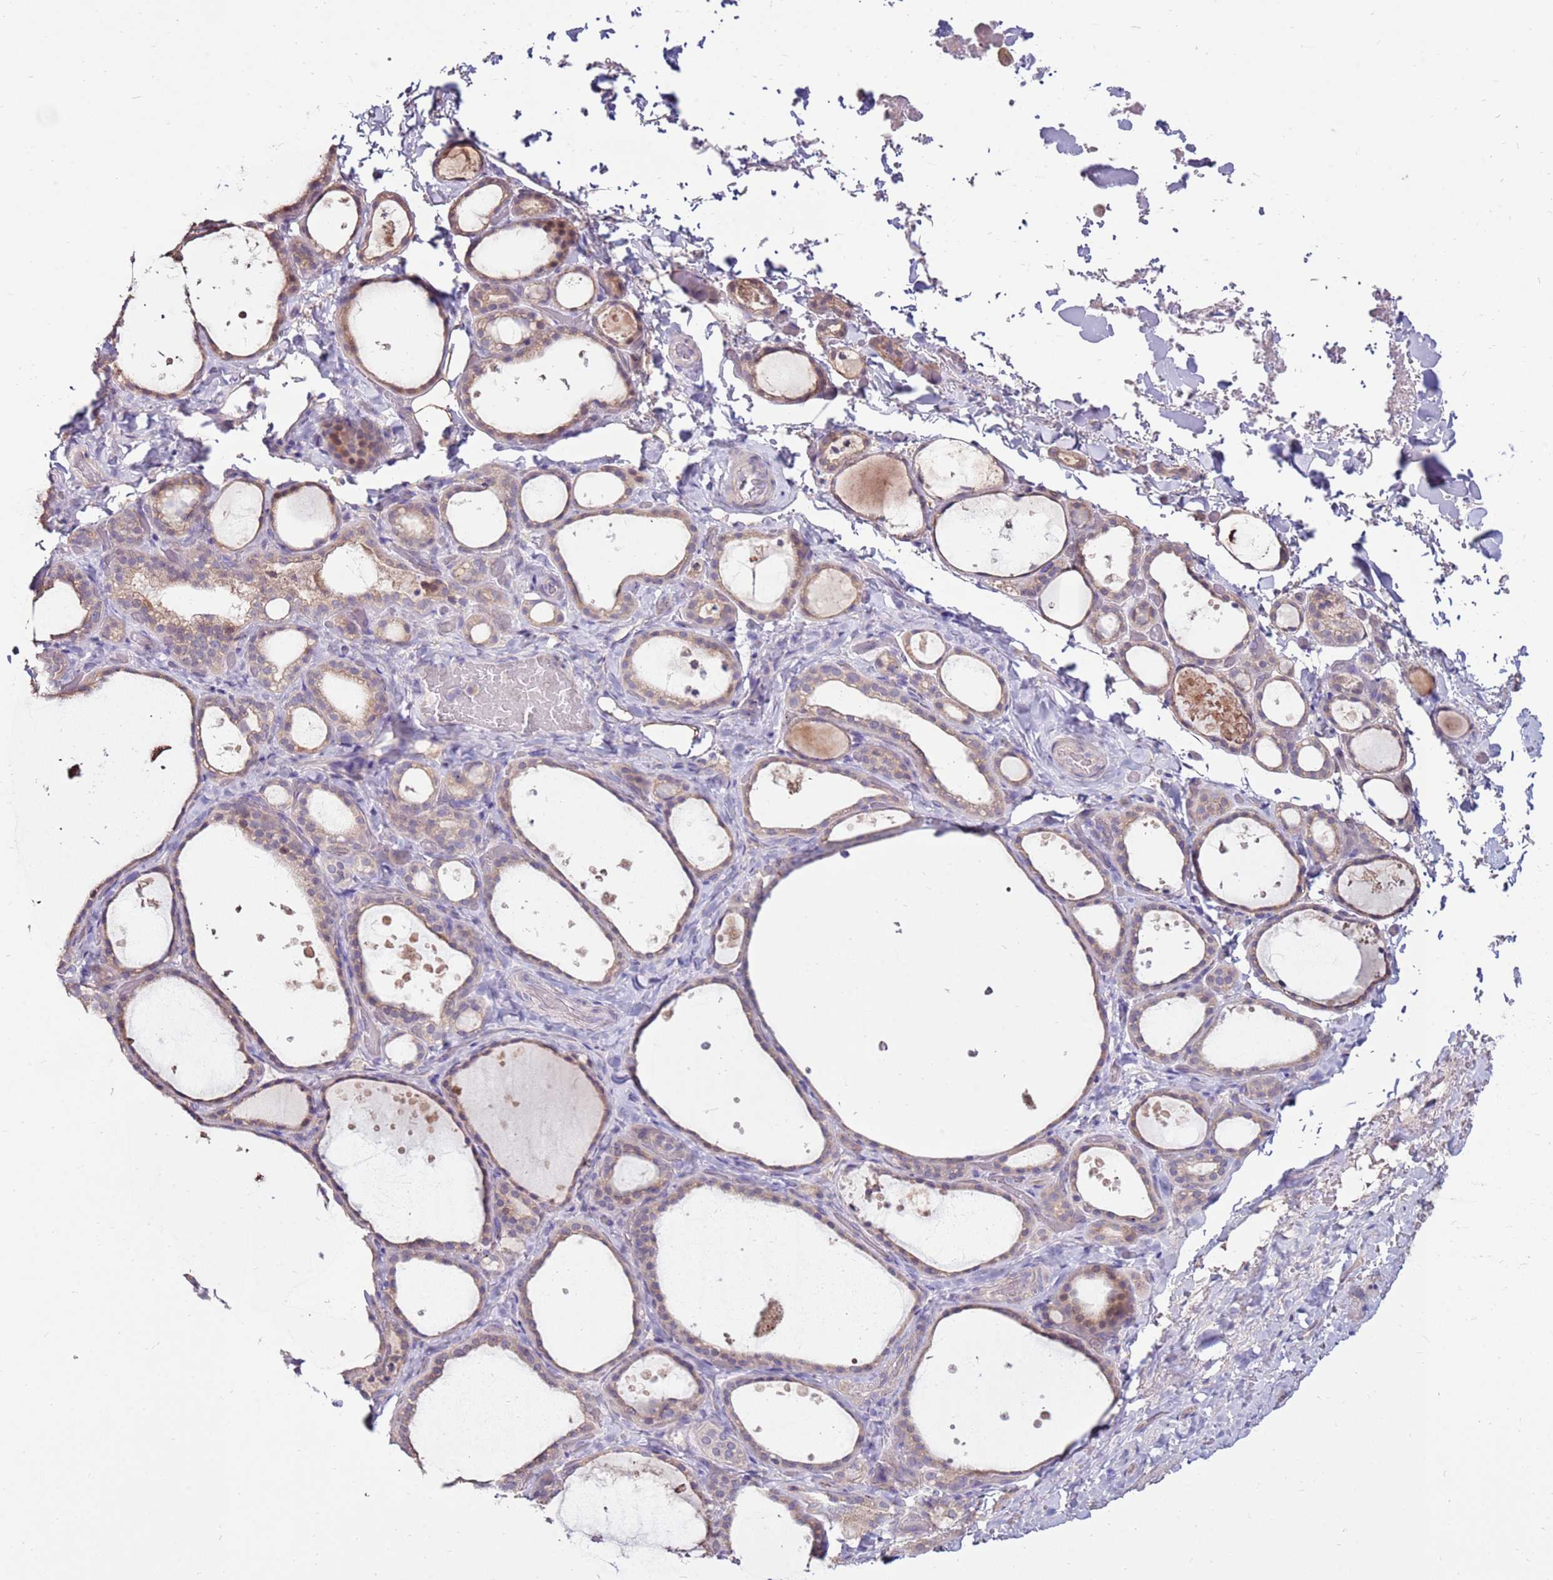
{"staining": {"intensity": "moderate", "quantity": "<25%", "location": "cytoplasmic/membranous"}, "tissue": "thyroid gland", "cell_type": "Glandular cells", "image_type": "normal", "snomed": [{"axis": "morphology", "description": "Normal tissue, NOS"}, {"axis": "topography", "description": "Thyroid gland"}], "caption": "A photomicrograph of thyroid gland stained for a protein reveals moderate cytoplasmic/membranous brown staining in glandular cells. (DAB (3,3'-diaminobenzidine) IHC with brightfield microscopy, high magnification).", "gene": "SLC44A4", "patient": {"sex": "female", "age": 44}}